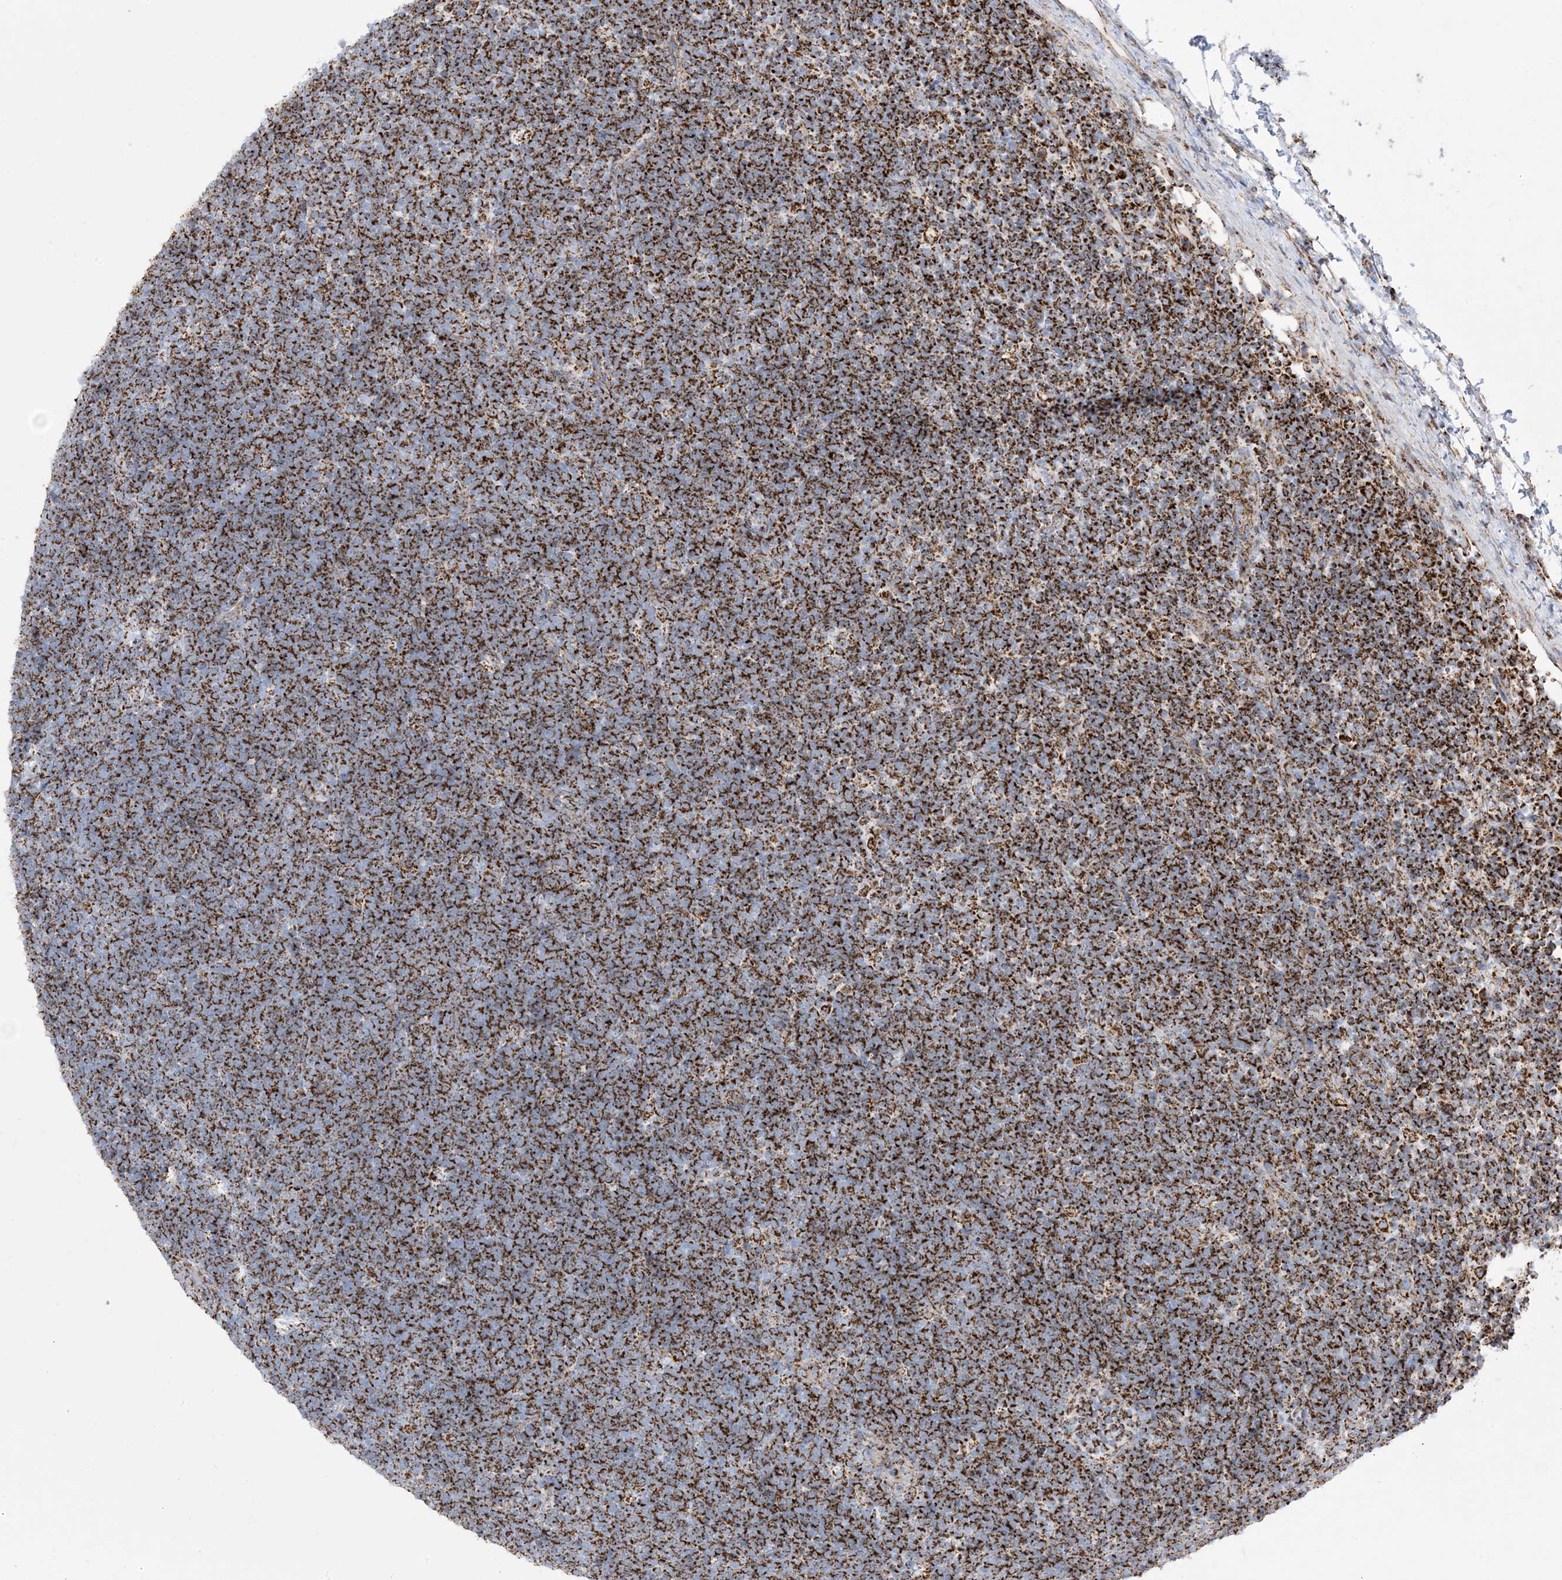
{"staining": {"intensity": "strong", "quantity": ">75%", "location": "cytoplasmic/membranous"}, "tissue": "lymphoma", "cell_type": "Tumor cells", "image_type": "cancer", "snomed": [{"axis": "morphology", "description": "Malignant lymphoma, non-Hodgkin's type, High grade"}, {"axis": "topography", "description": "Lymph node"}], "caption": "The immunohistochemical stain highlights strong cytoplasmic/membranous positivity in tumor cells of lymphoma tissue. Using DAB (brown) and hematoxylin (blue) stains, captured at high magnification using brightfield microscopy.", "gene": "SAMM50", "patient": {"sex": "male", "age": 13}}